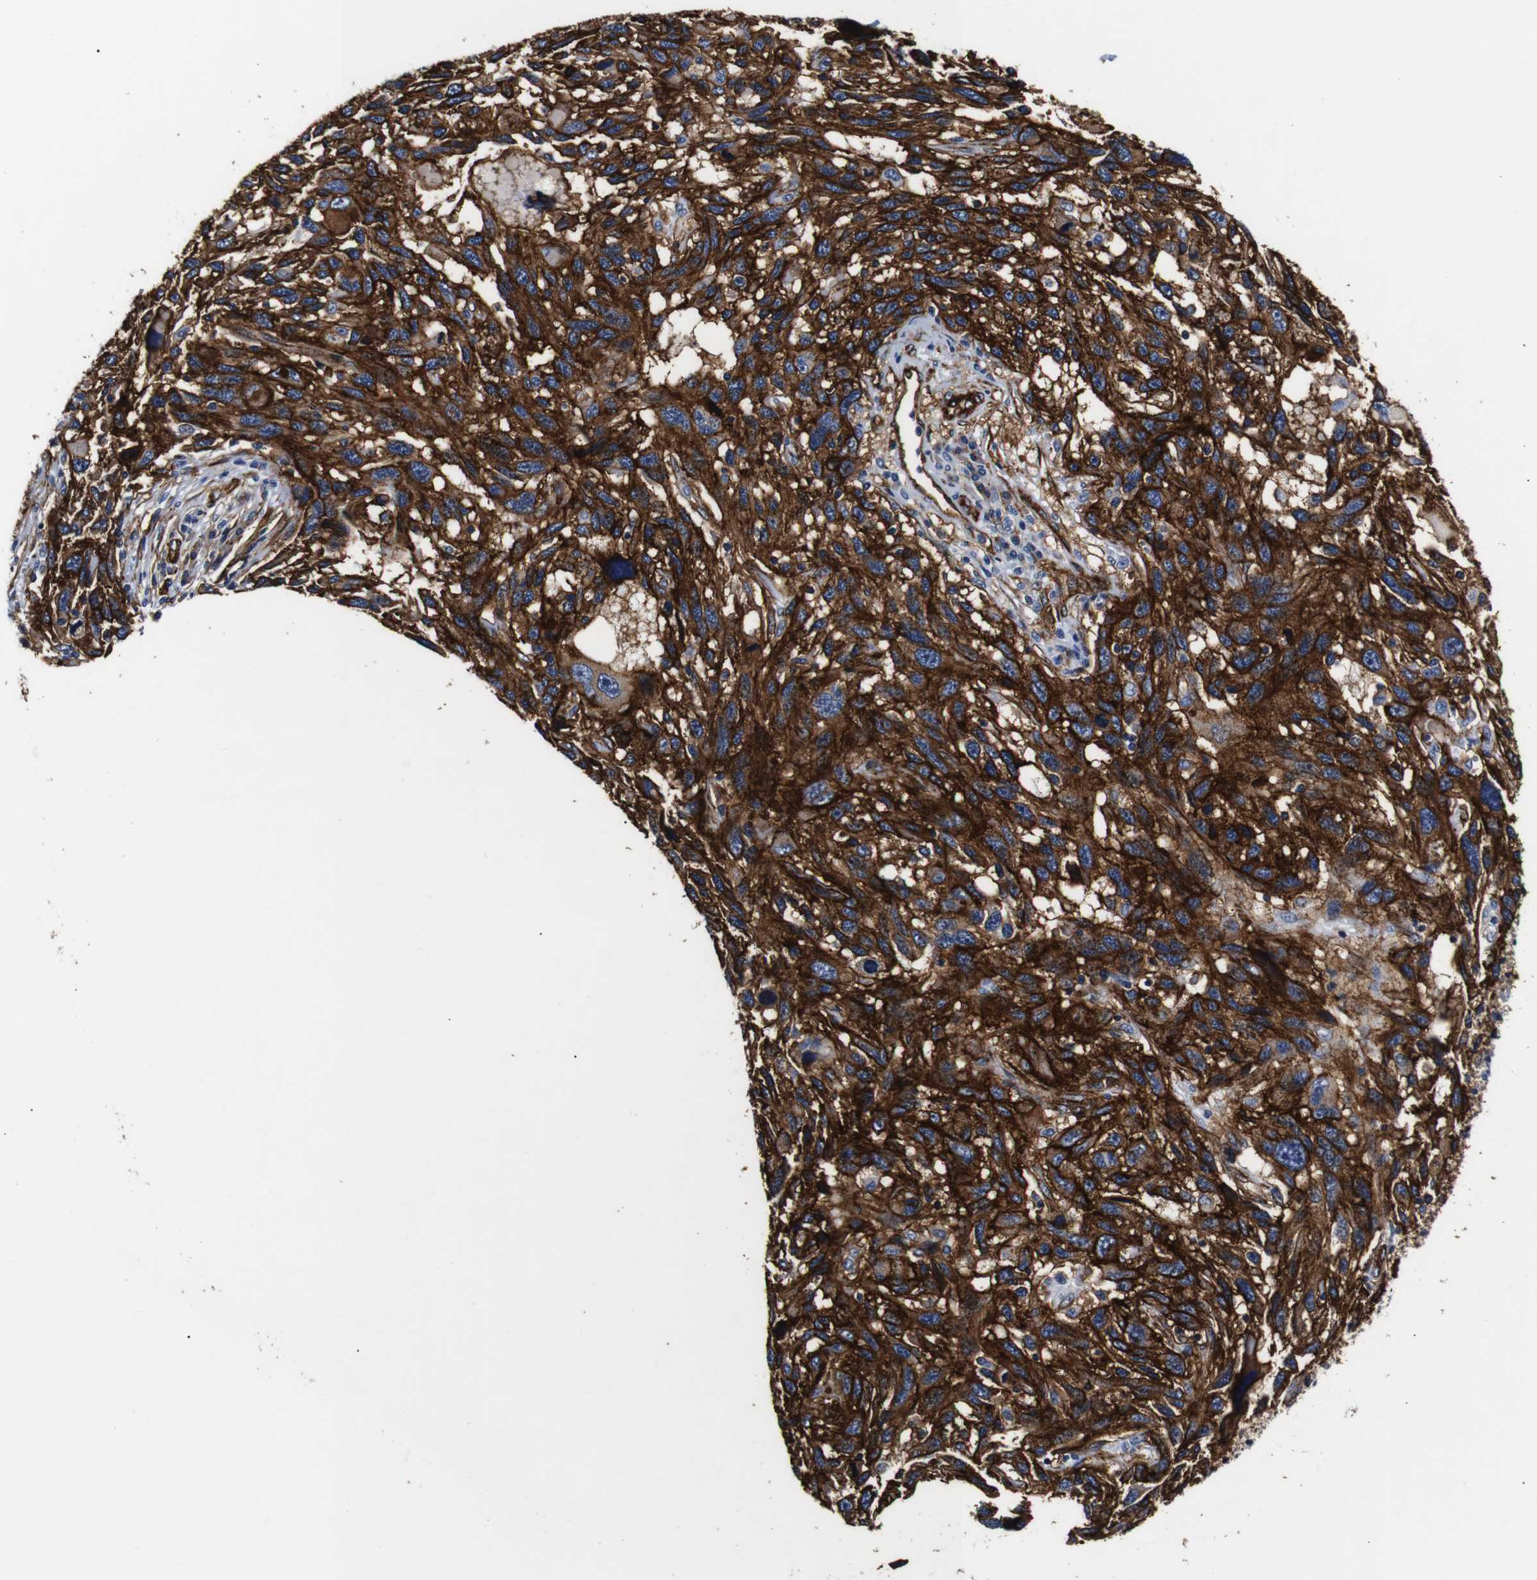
{"staining": {"intensity": "strong", "quantity": ">75%", "location": "cytoplasmic/membranous"}, "tissue": "melanoma", "cell_type": "Tumor cells", "image_type": "cancer", "snomed": [{"axis": "morphology", "description": "Malignant melanoma, NOS"}, {"axis": "topography", "description": "Skin"}], "caption": "Strong cytoplasmic/membranous expression is seen in about >75% of tumor cells in malignant melanoma.", "gene": "CAV2", "patient": {"sex": "male", "age": 53}}